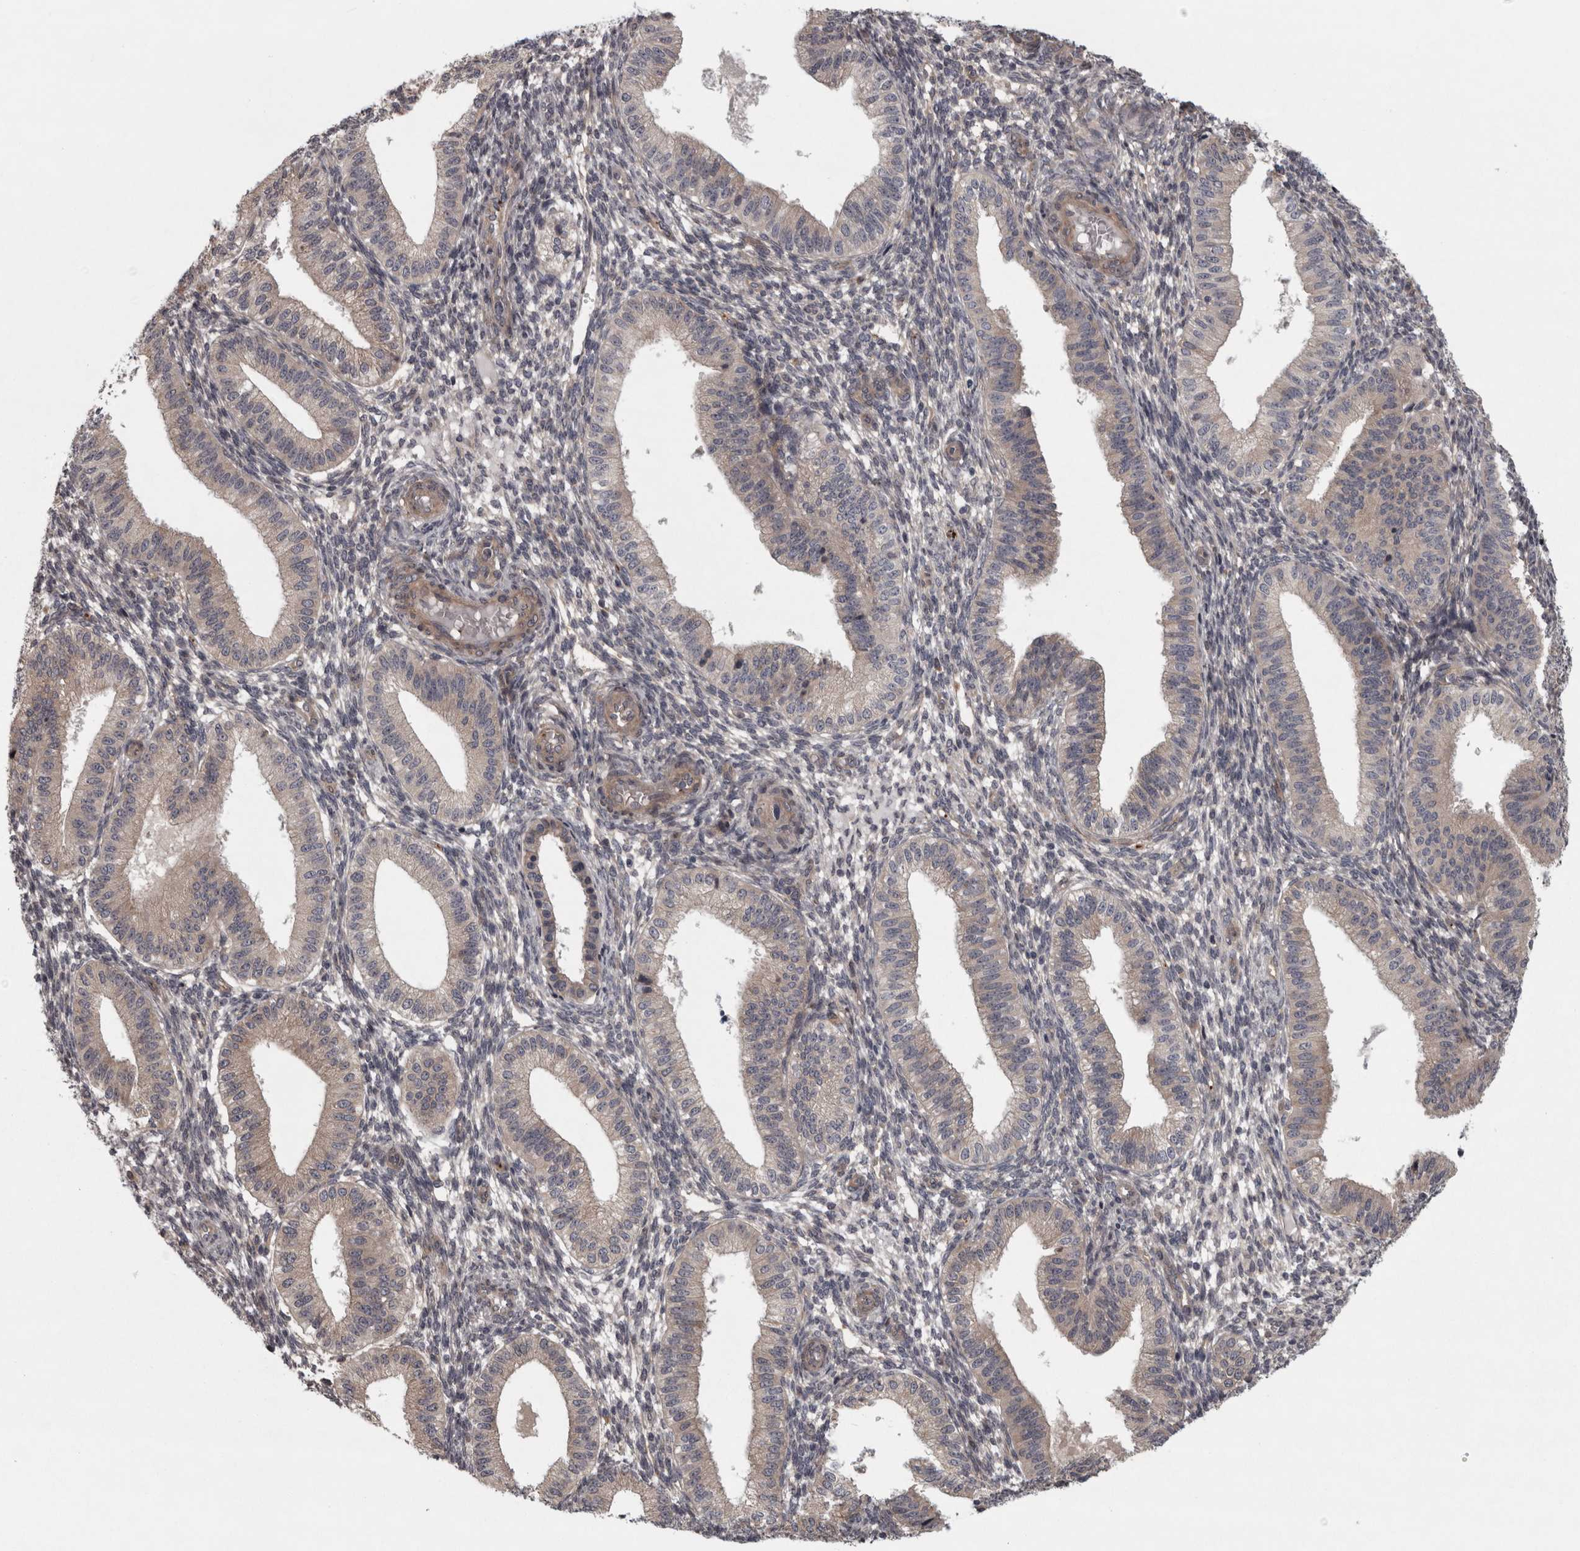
{"staining": {"intensity": "negative", "quantity": "none", "location": "none"}, "tissue": "endometrium", "cell_type": "Cells in endometrial stroma", "image_type": "normal", "snomed": [{"axis": "morphology", "description": "Normal tissue, NOS"}, {"axis": "topography", "description": "Endometrium"}], "caption": "A micrograph of endometrium stained for a protein demonstrates no brown staining in cells in endometrial stroma. The staining is performed using DAB brown chromogen with nuclei counter-stained in using hematoxylin.", "gene": "RSU1", "patient": {"sex": "female", "age": 39}}